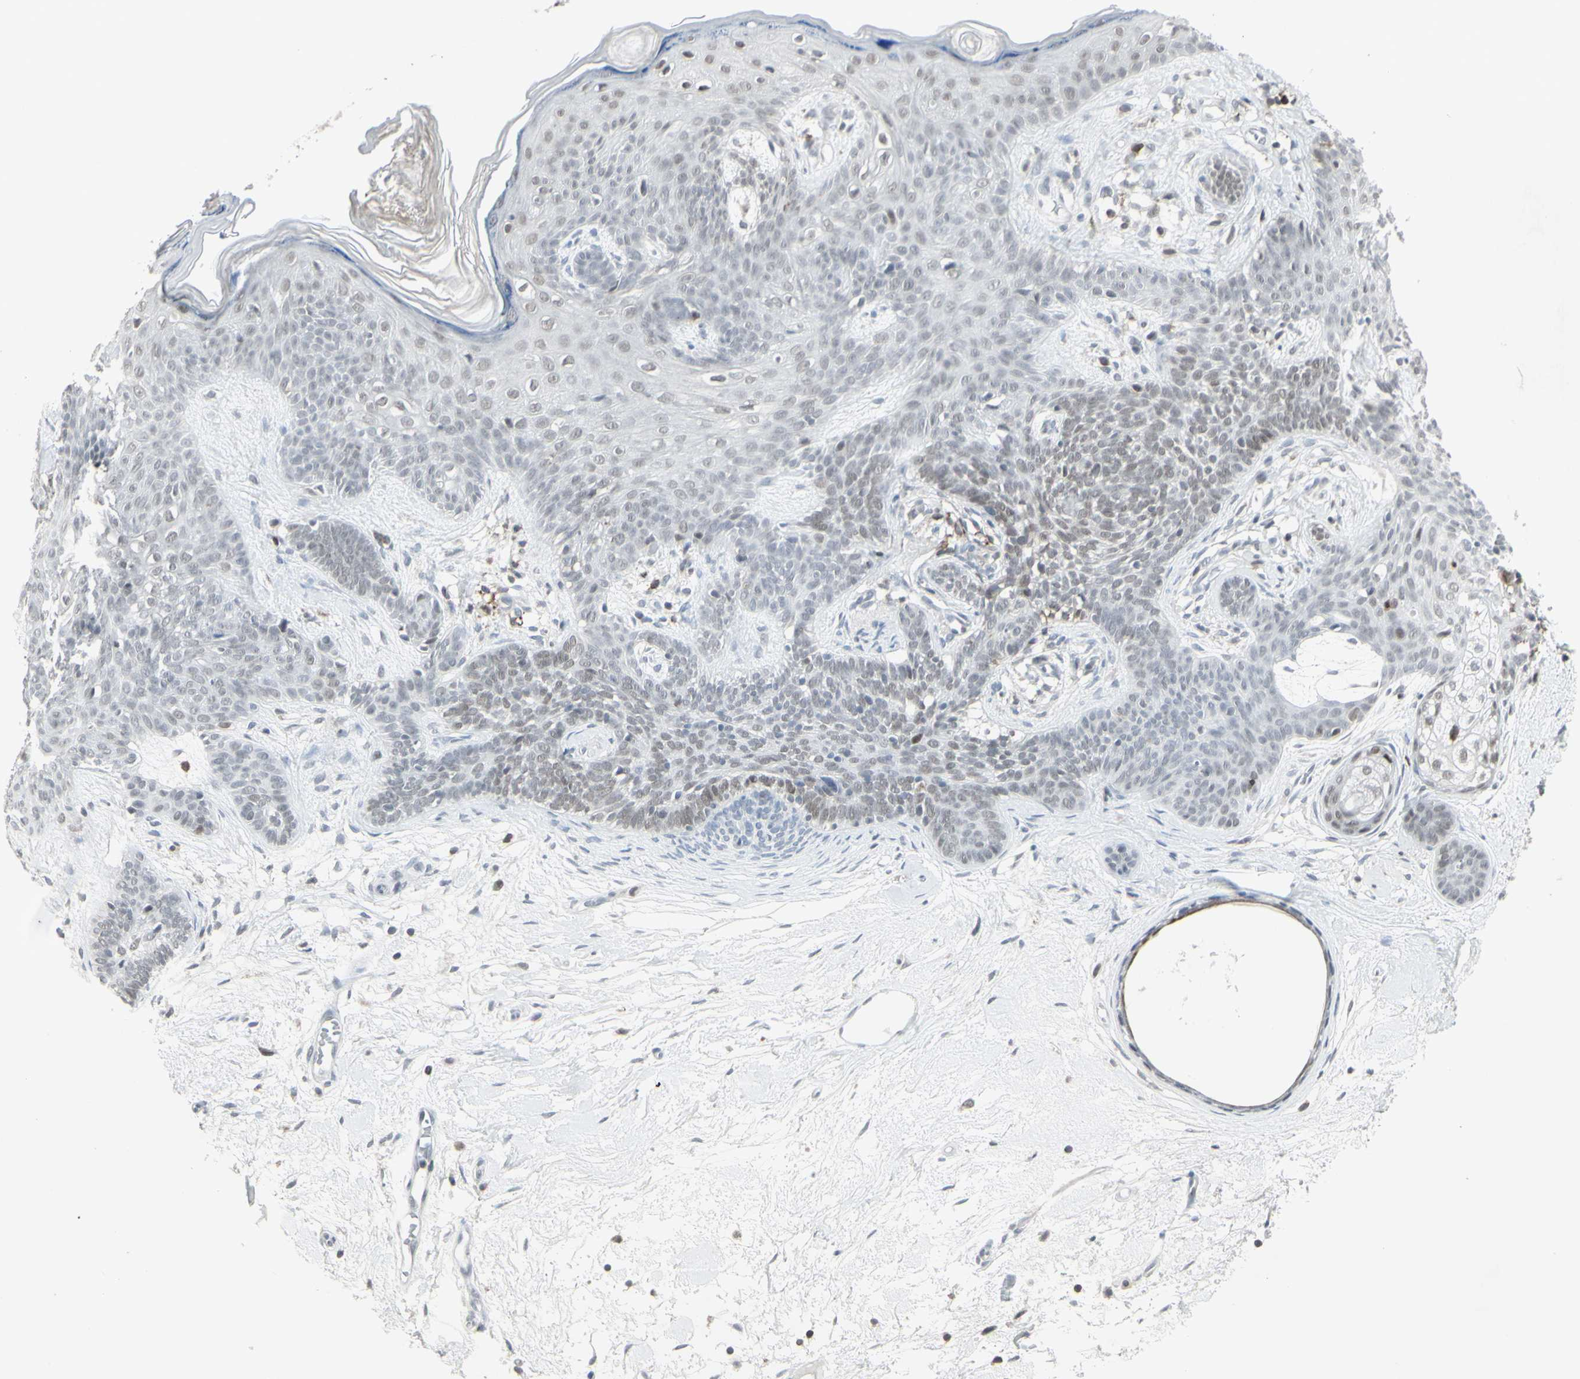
{"staining": {"intensity": "weak", "quantity": "<25%", "location": "nuclear"}, "tissue": "skin cancer", "cell_type": "Tumor cells", "image_type": "cancer", "snomed": [{"axis": "morphology", "description": "Developmental malformation"}, {"axis": "morphology", "description": "Basal cell carcinoma"}, {"axis": "topography", "description": "Skin"}], "caption": "Micrograph shows no significant protein expression in tumor cells of skin cancer (basal cell carcinoma).", "gene": "SAMSN1", "patient": {"sex": "female", "age": 62}}